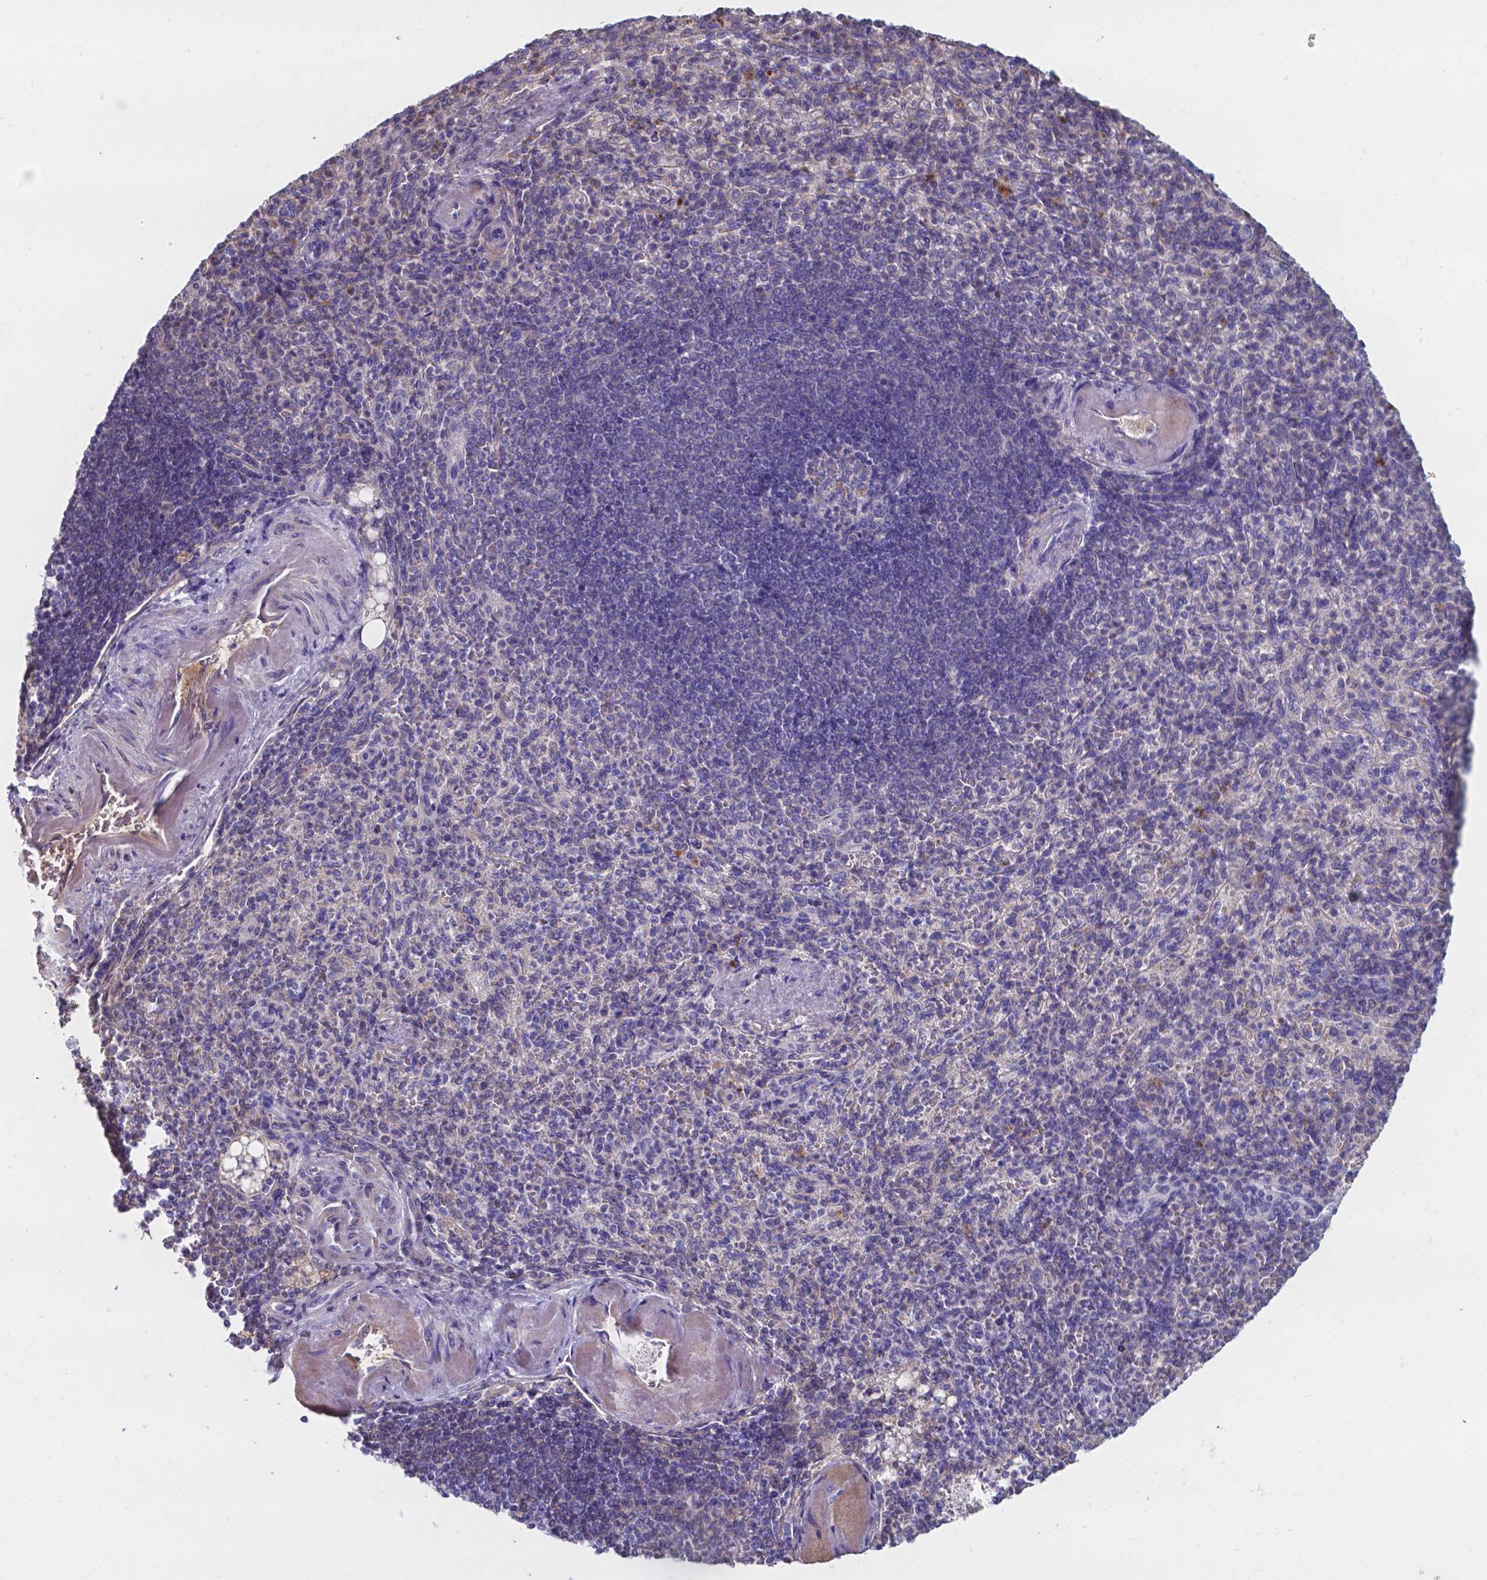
{"staining": {"intensity": "negative", "quantity": "none", "location": "none"}, "tissue": "spleen", "cell_type": "Cells in red pulp", "image_type": "normal", "snomed": [{"axis": "morphology", "description": "Normal tissue, NOS"}, {"axis": "topography", "description": "Spleen"}], "caption": "Cells in red pulp show no significant positivity in benign spleen.", "gene": "SERPINA1", "patient": {"sex": "female", "age": 74}}